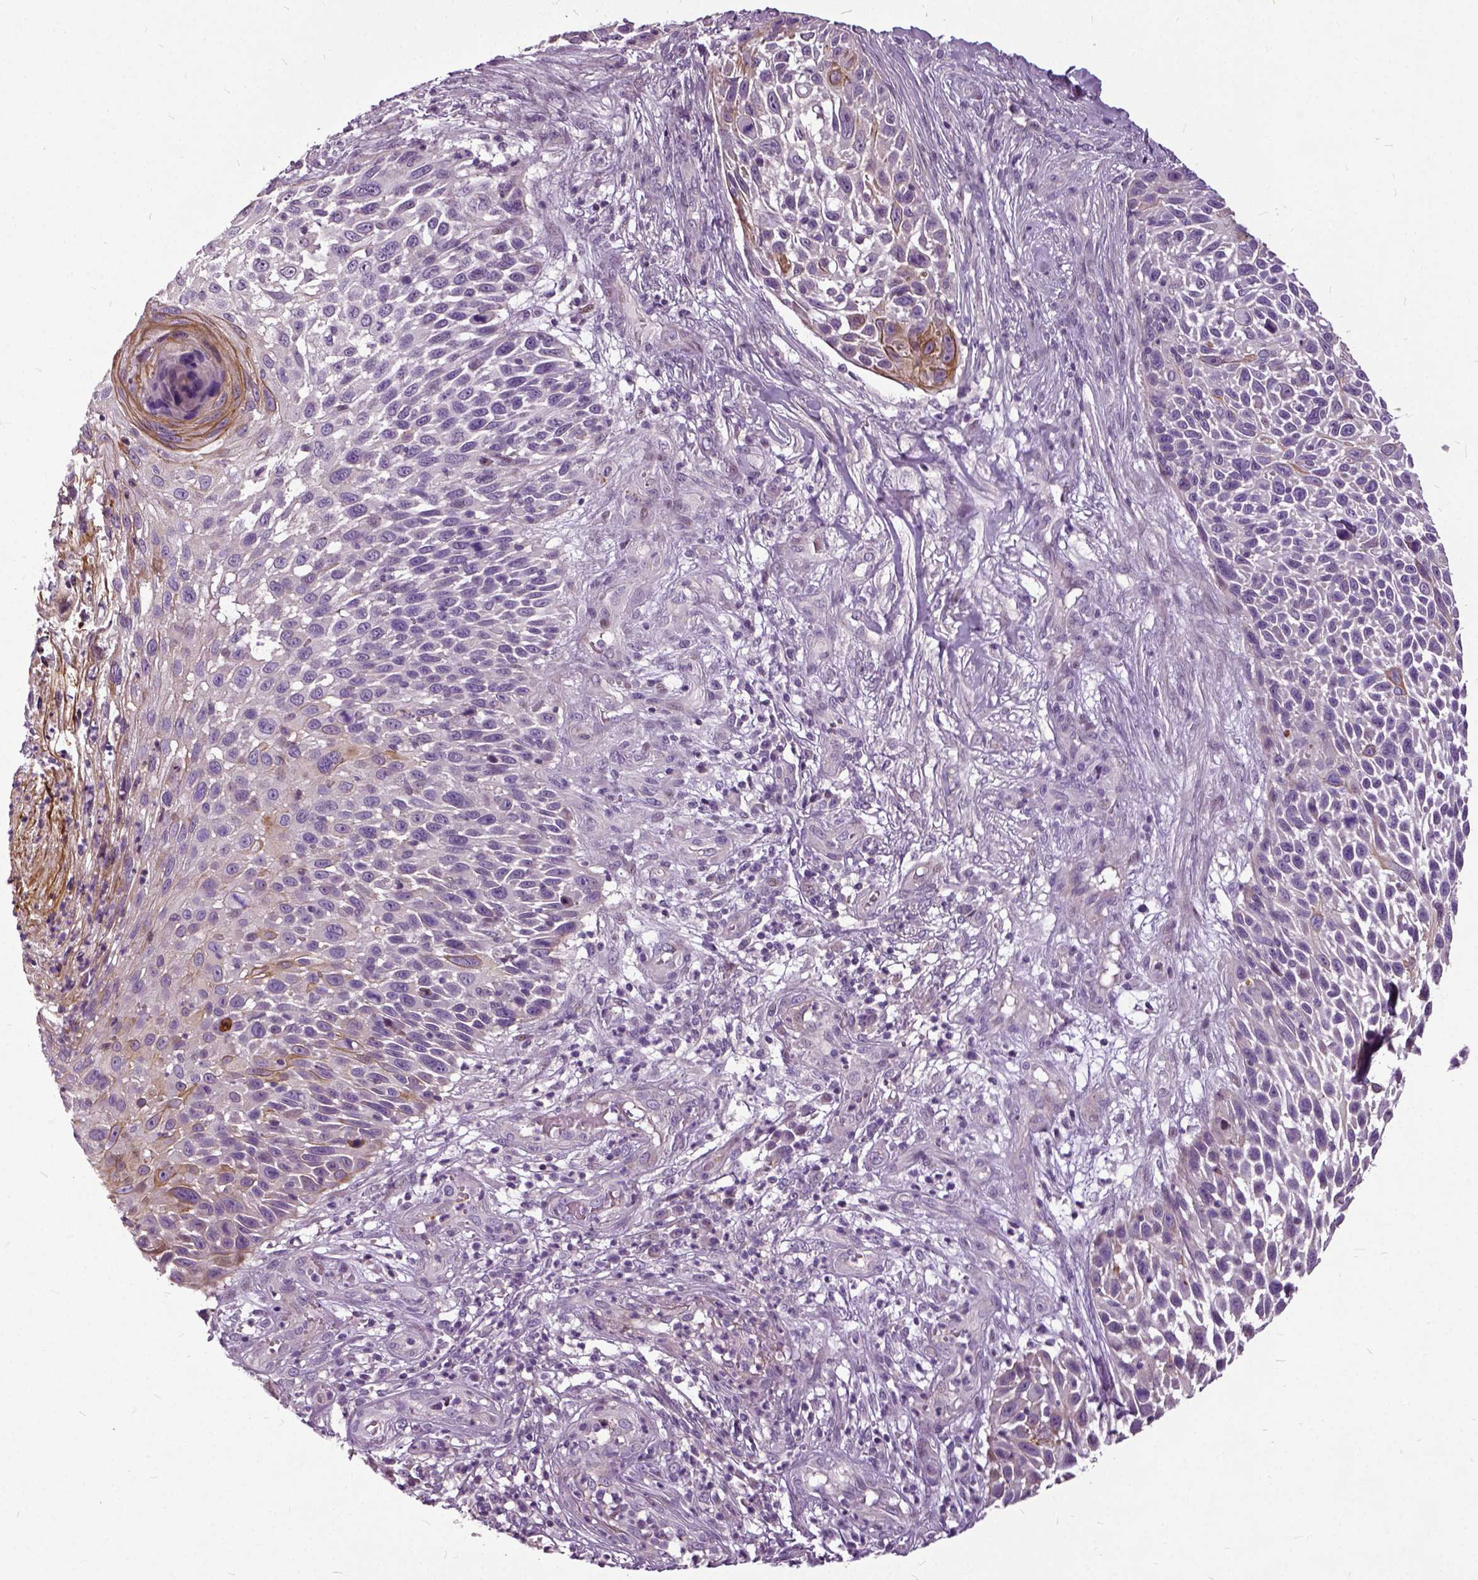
{"staining": {"intensity": "moderate", "quantity": "<25%", "location": "cytoplasmic/membranous"}, "tissue": "skin cancer", "cell_type": "Tumor cells", "image_type": "cancer", "snomed": [{"axis": "morphology", "description": "Squamous cell carcinoma, NOS"}, {"axis": "topography", "description": "Skin"}], "caption": "Squamous cell carcinoma (skin) was stained to show a protein in brown. There is low levels of moderate cytoplasmic/membranous positivity in approximately <25% of tumor cells.", "gene": "ILRUN", "patient": {"sex": "male", "age": 92}}